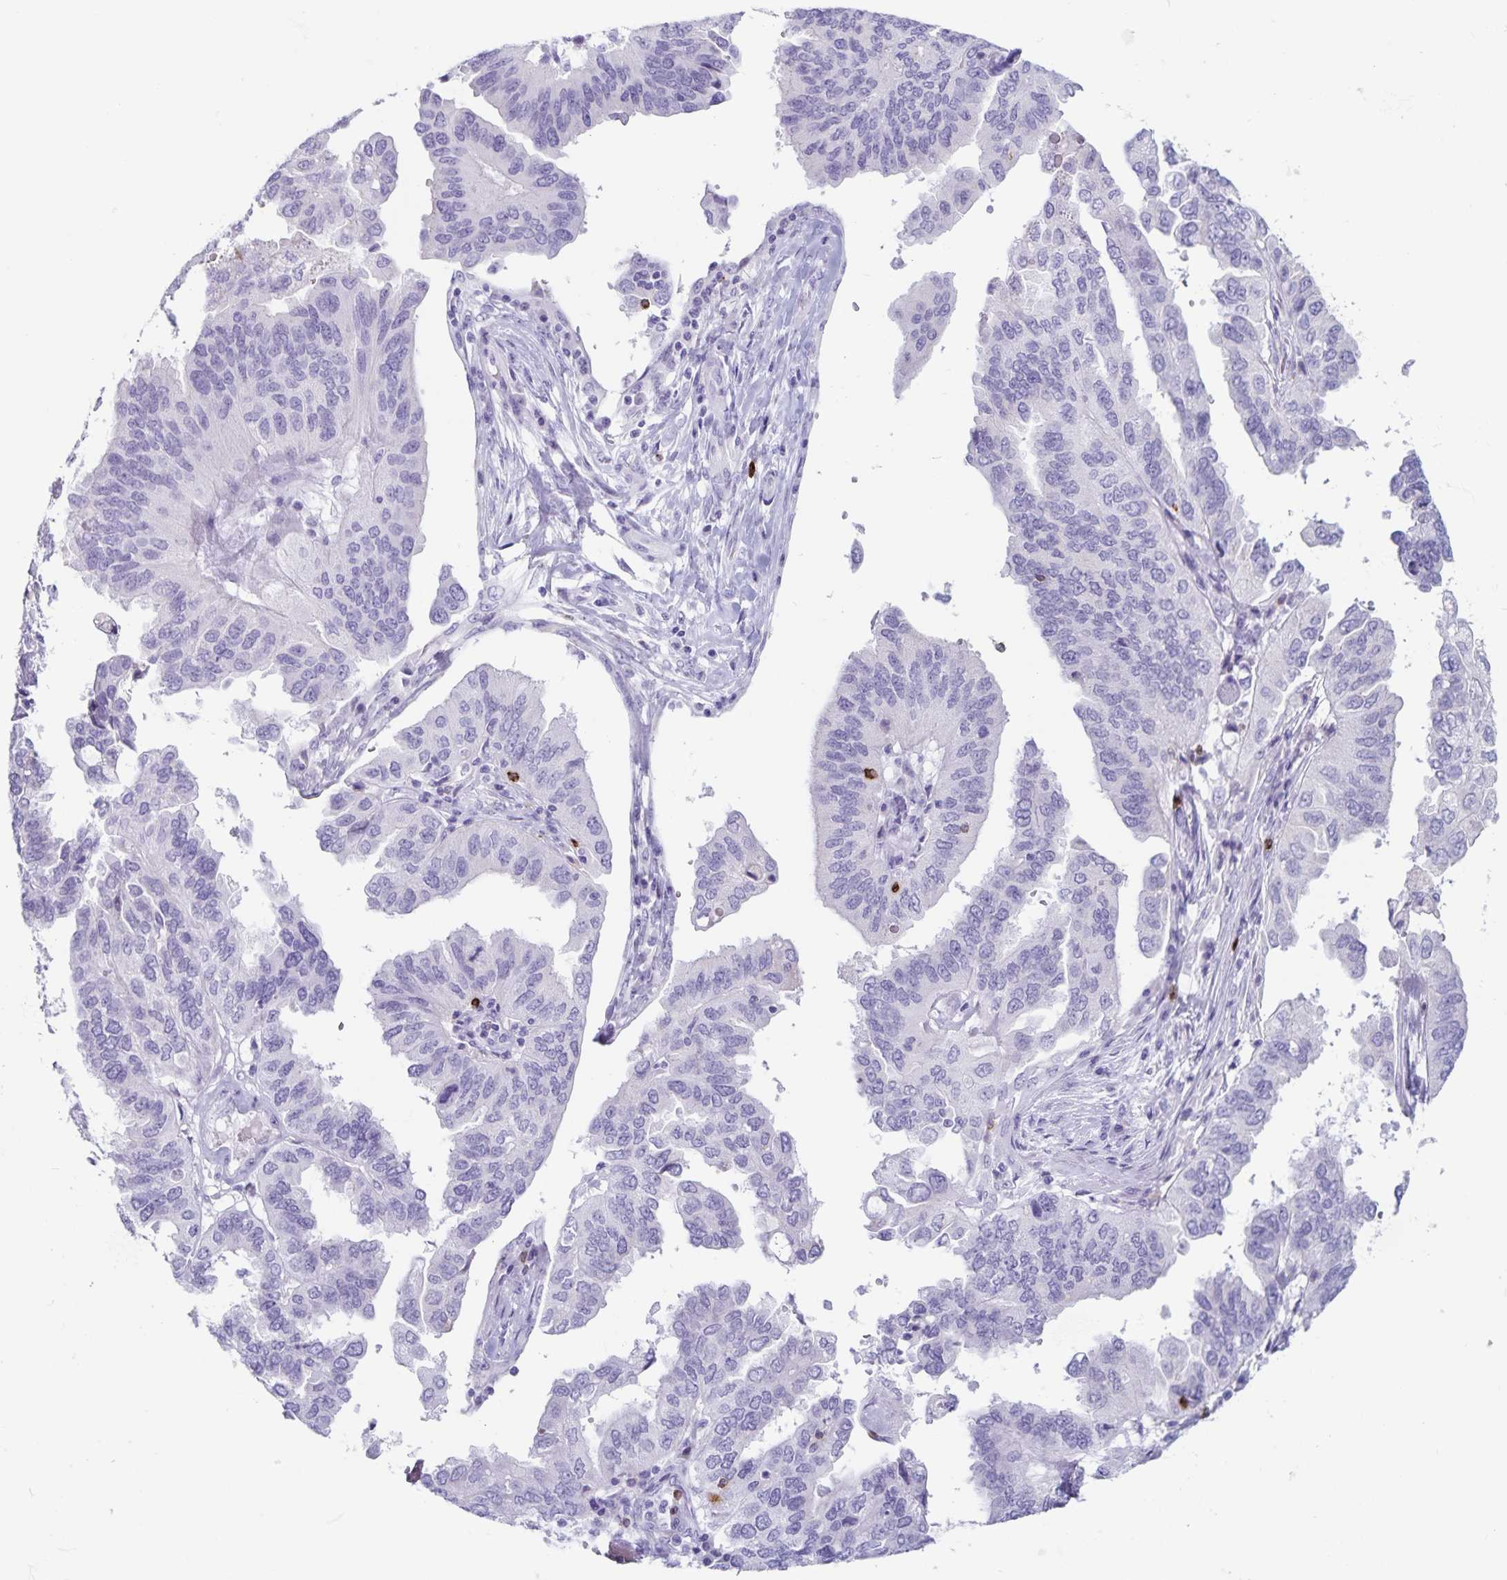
{"staining": {"intensity": "negative", "quantity": "none", "location": "none"}, "tissue": "ovarian cancer", "cell_type": "Tumor cells", "image_type": "cancer", "snomed": [{"axis": "morphology", "description": "Cystadenocarcinoma, serous, NOS"}, {"axis": "topography", "description": "Ovary"}], "caption": "IHC of ovarian serous cystadenocarcinoma exhibits no staining in tumor cells. (DAB (3,3'-diaminobenzidine) immunohistochemistry (IHC) with hematoxylin counter stain).", "gene": "GNLY", "patient": {"sex": "female", "age": 79}}